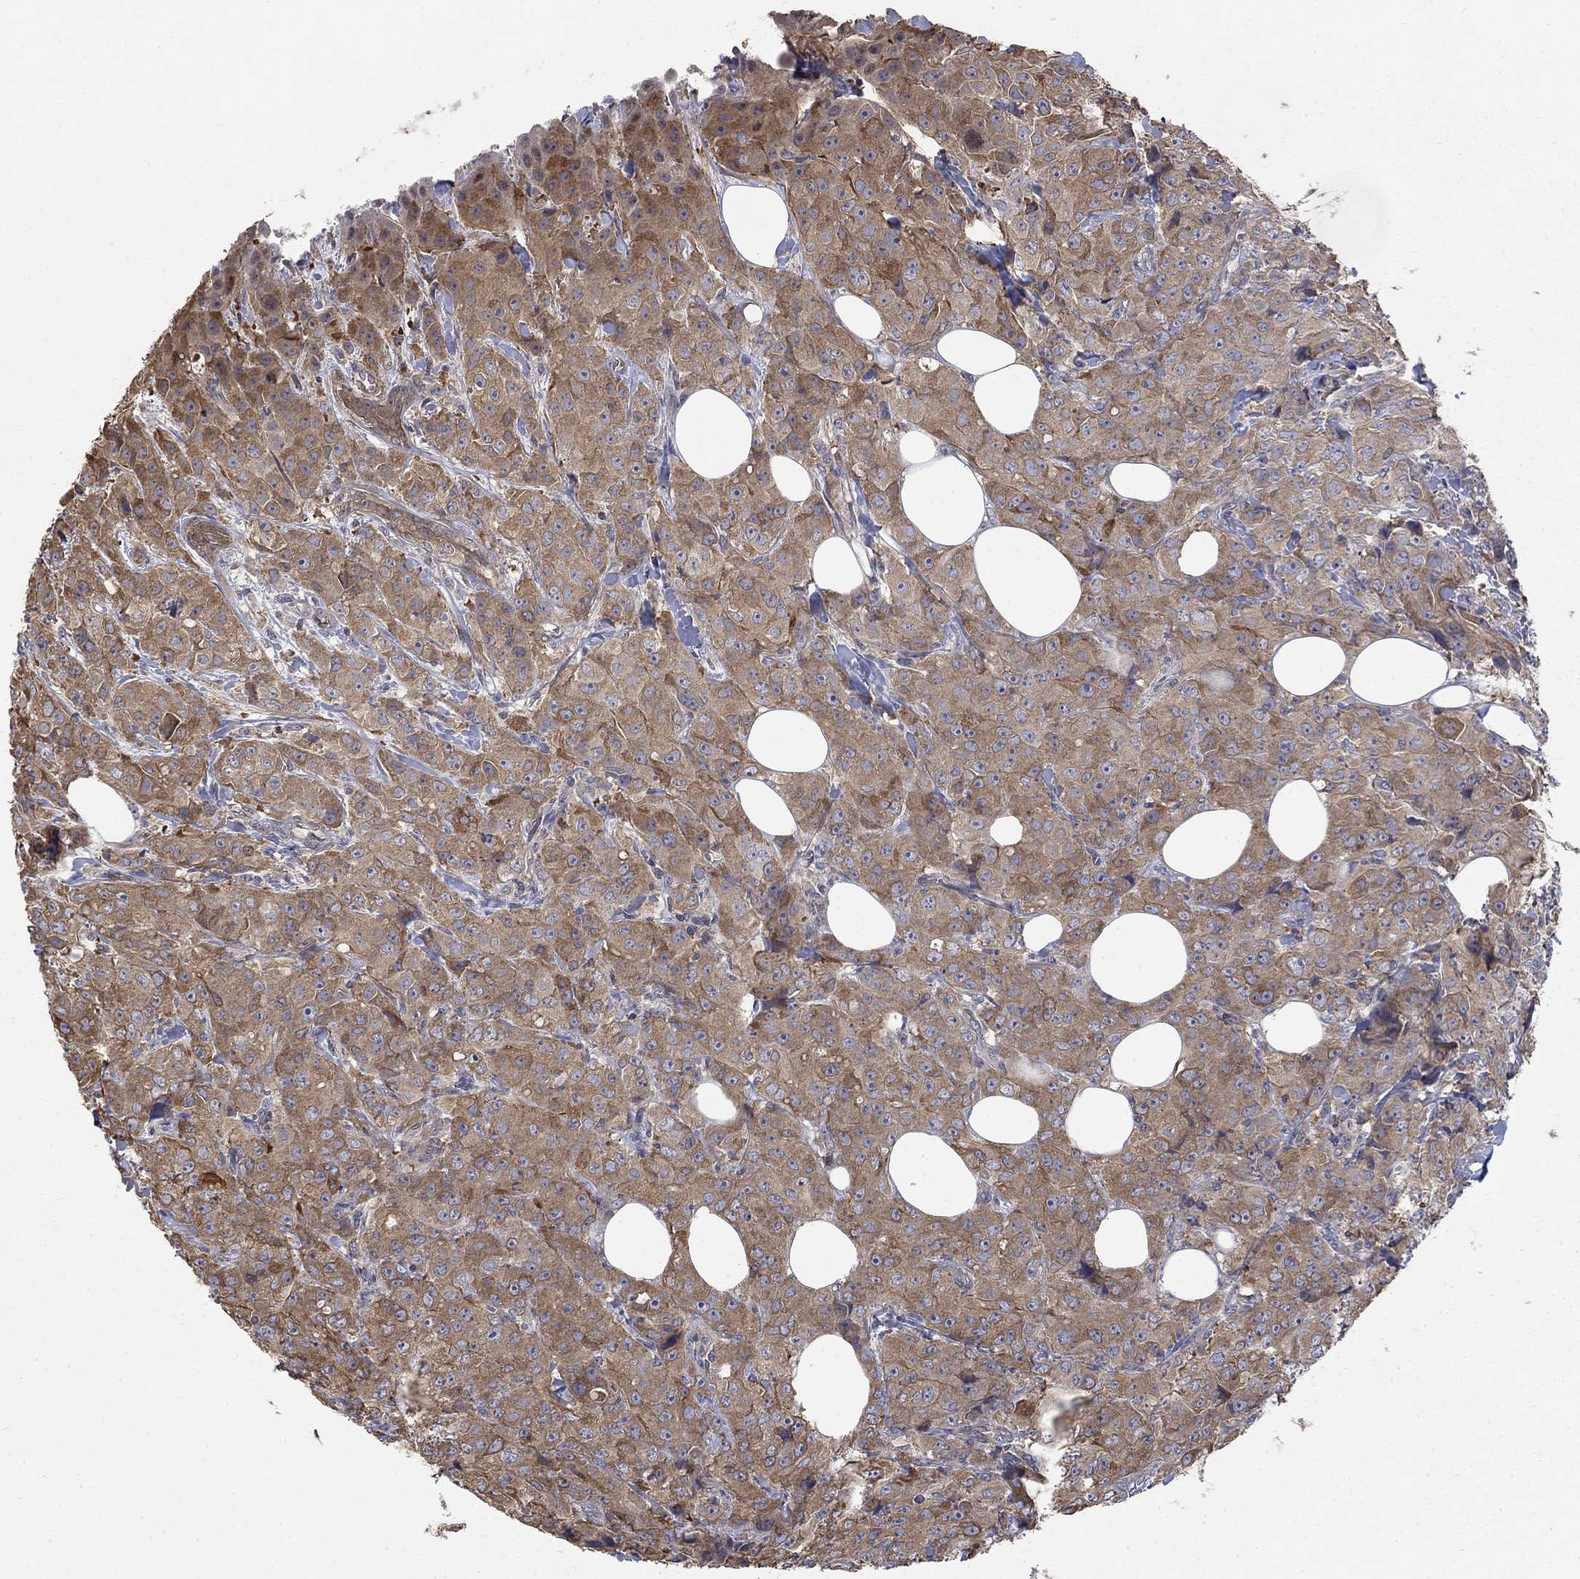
{"staining": {"intensity": "moderate", "quantity": ">75%", "location": "cytoplasmic/membranous"}, "tissue": "breast cancer", "cell_type": "Tumor cells", "image_type": "cancer", "snomed": [{"axis": "morphology", "description": "Duct carcinoma"}, {"axis": "topography", "description": "Breast"}], "caption": "Protein expression analysis of human breast intraductal carcinoma reveals moderate cytoplasmic/membranous positivity in about >75% of tumor cells.", "gene": "PDZD2", "patient": {"sex": "female", "age": 43}}